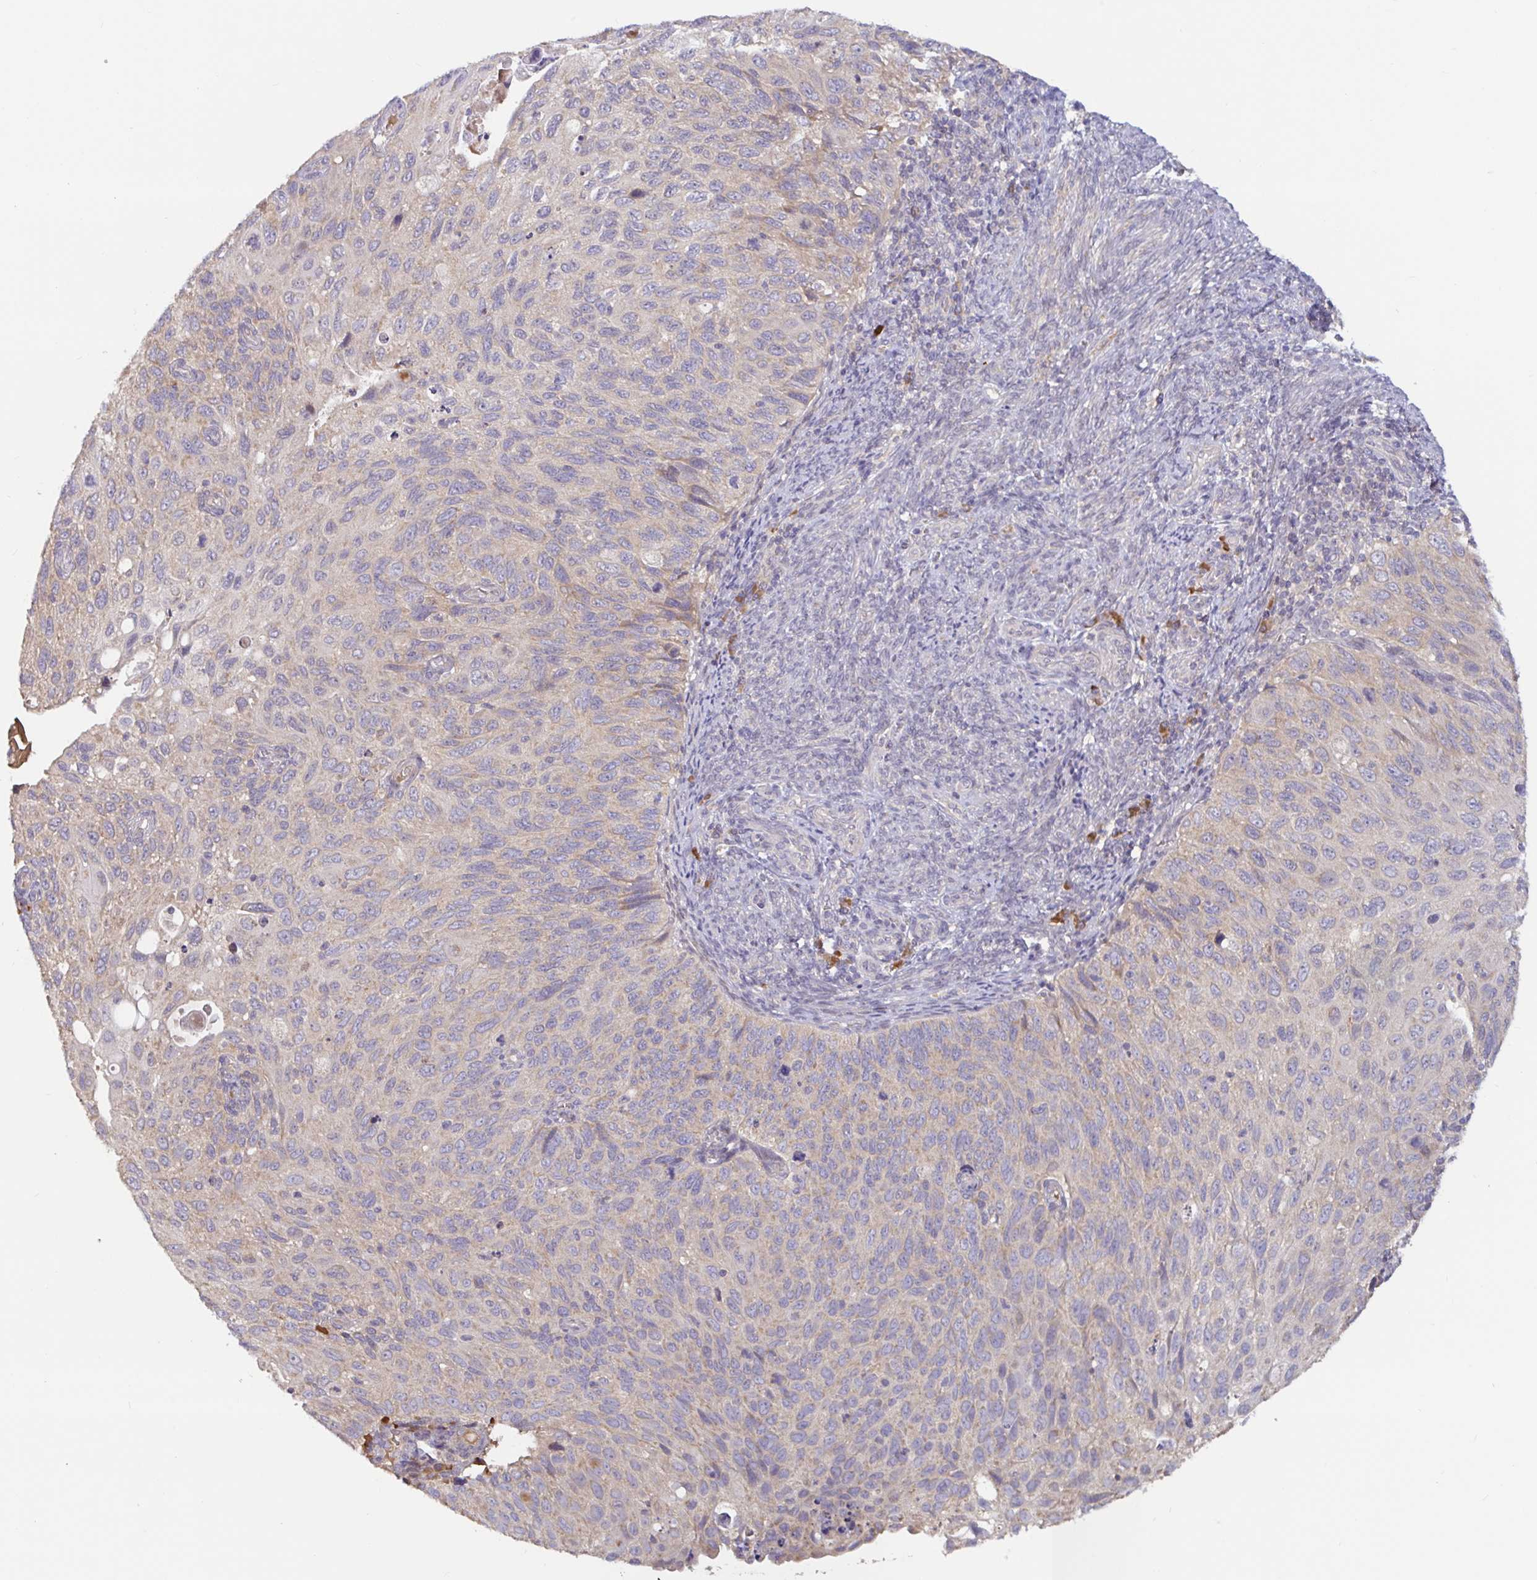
{"staining": {"intensity": "negative", "quantity": "none", "location": "none"}, "tissue": "cervical cancer", "cell_type": "Tumor cells", "image_type": "cancer", "snomed": [{"axis": "morphology", "description": "Squamous cell carcinoma, NOS"}, {"axis": "topography", "description": "Cervix"}], "caption": "Tumor cells show no significant protein expression in cervical cancer (squamous cell carcinoma). Nuclei are stained in blue.", "gene": "LARP1", "patient": {"sex": "female", "age": 70}}